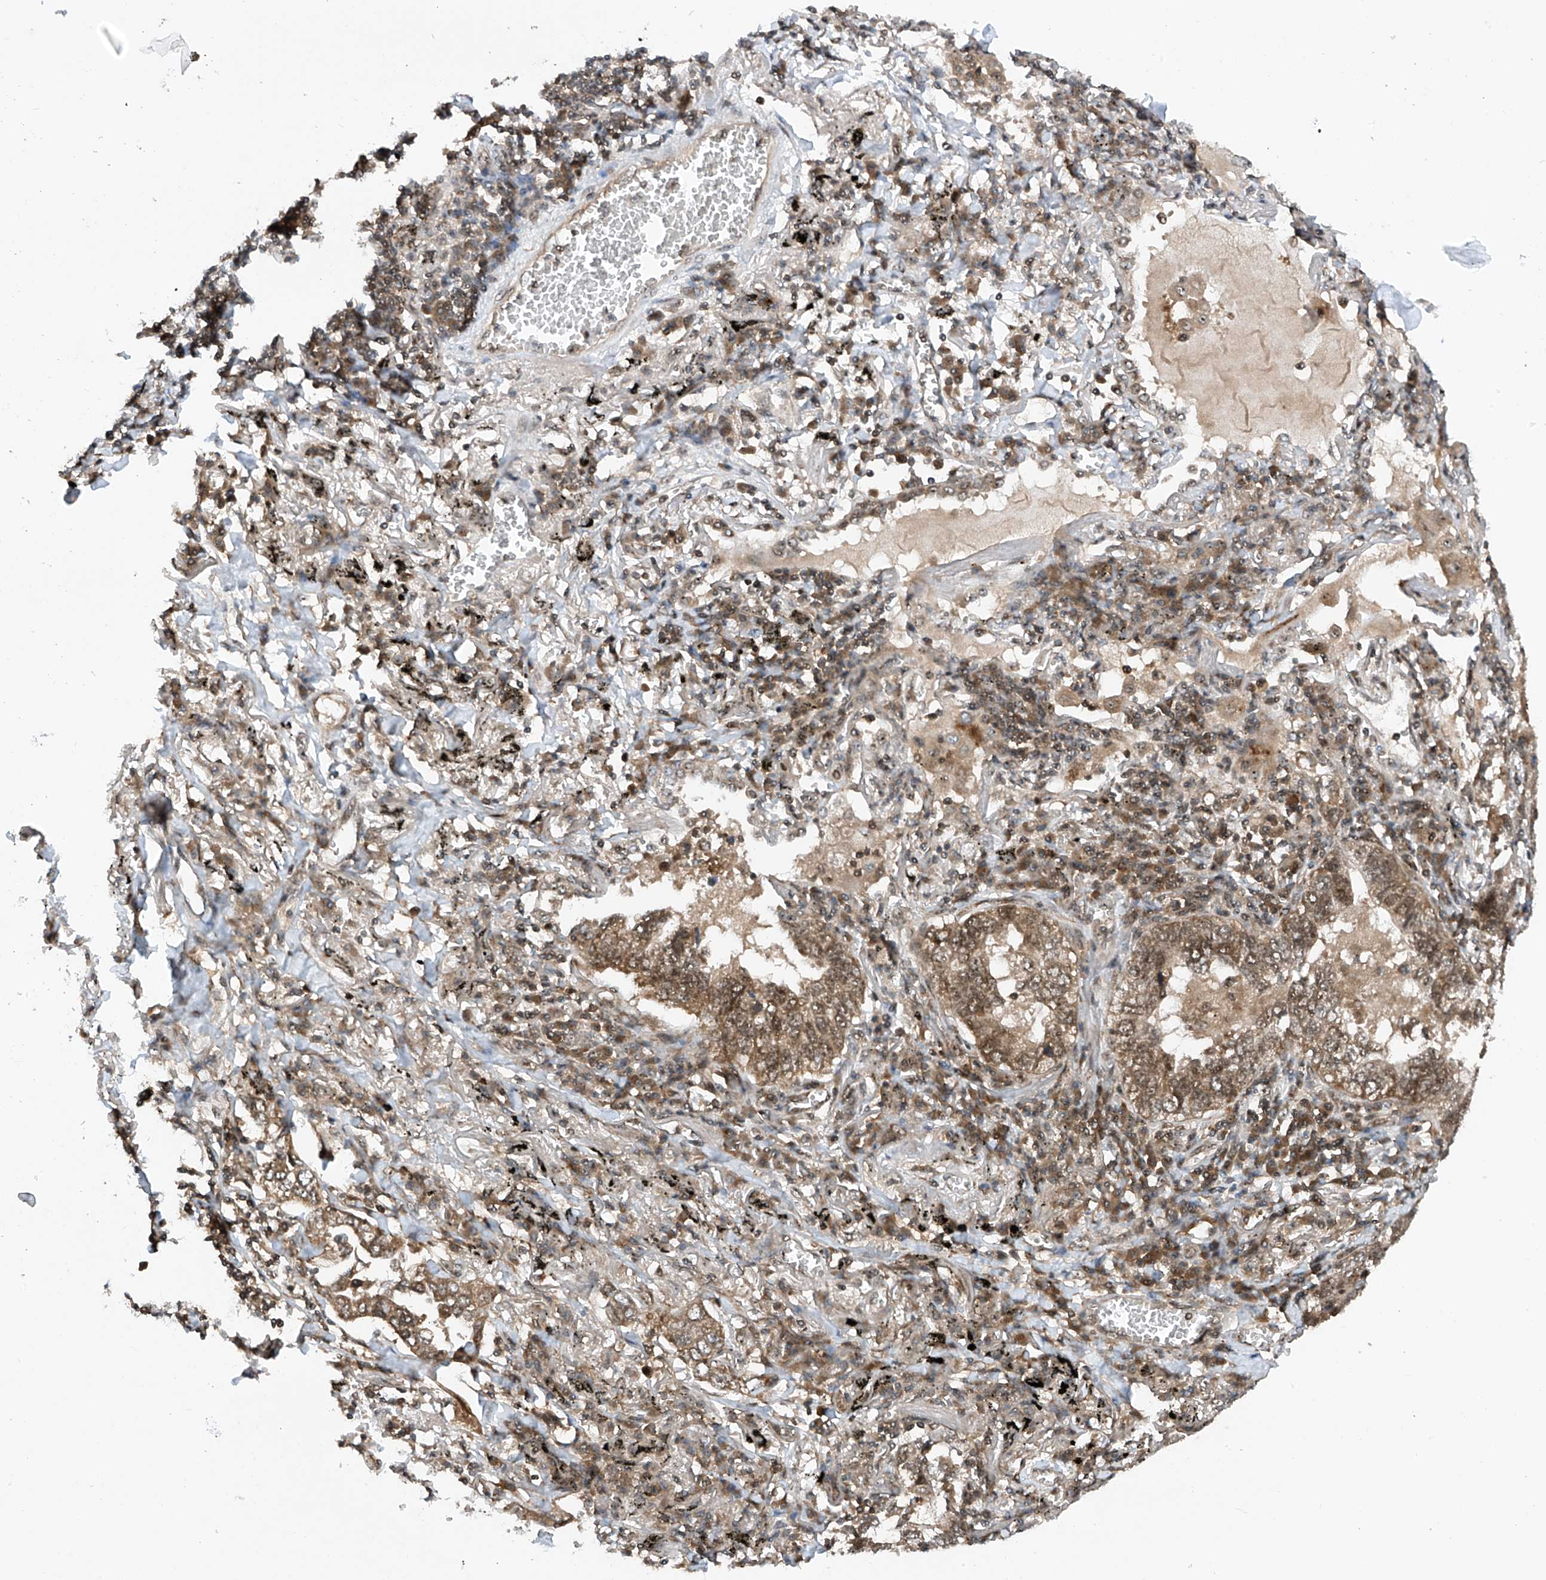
{"staining": {"intensity": "moderate", "quantity": ">75%", "location": "cytoplasmic/membranous,nuclear"}, "tissue": "lung cancer", "cell_type": "Tumor cells", "image_type": "cancer", "snomed": [{"axis": "morphology", "description": "Adenocarcinoma, NOS"}, {"axis": "topography", "description": "Lung"}], "caption": "Immunohistochemical staining of human lung cancer (adenocarcinoma) shows medium levels of moderate cytoplasmic/membranous and nuclear protein expression in approximately >75% of tumor cells.", "gene": "C1orf131", "patient": {"sex": "male", "age": 65}}